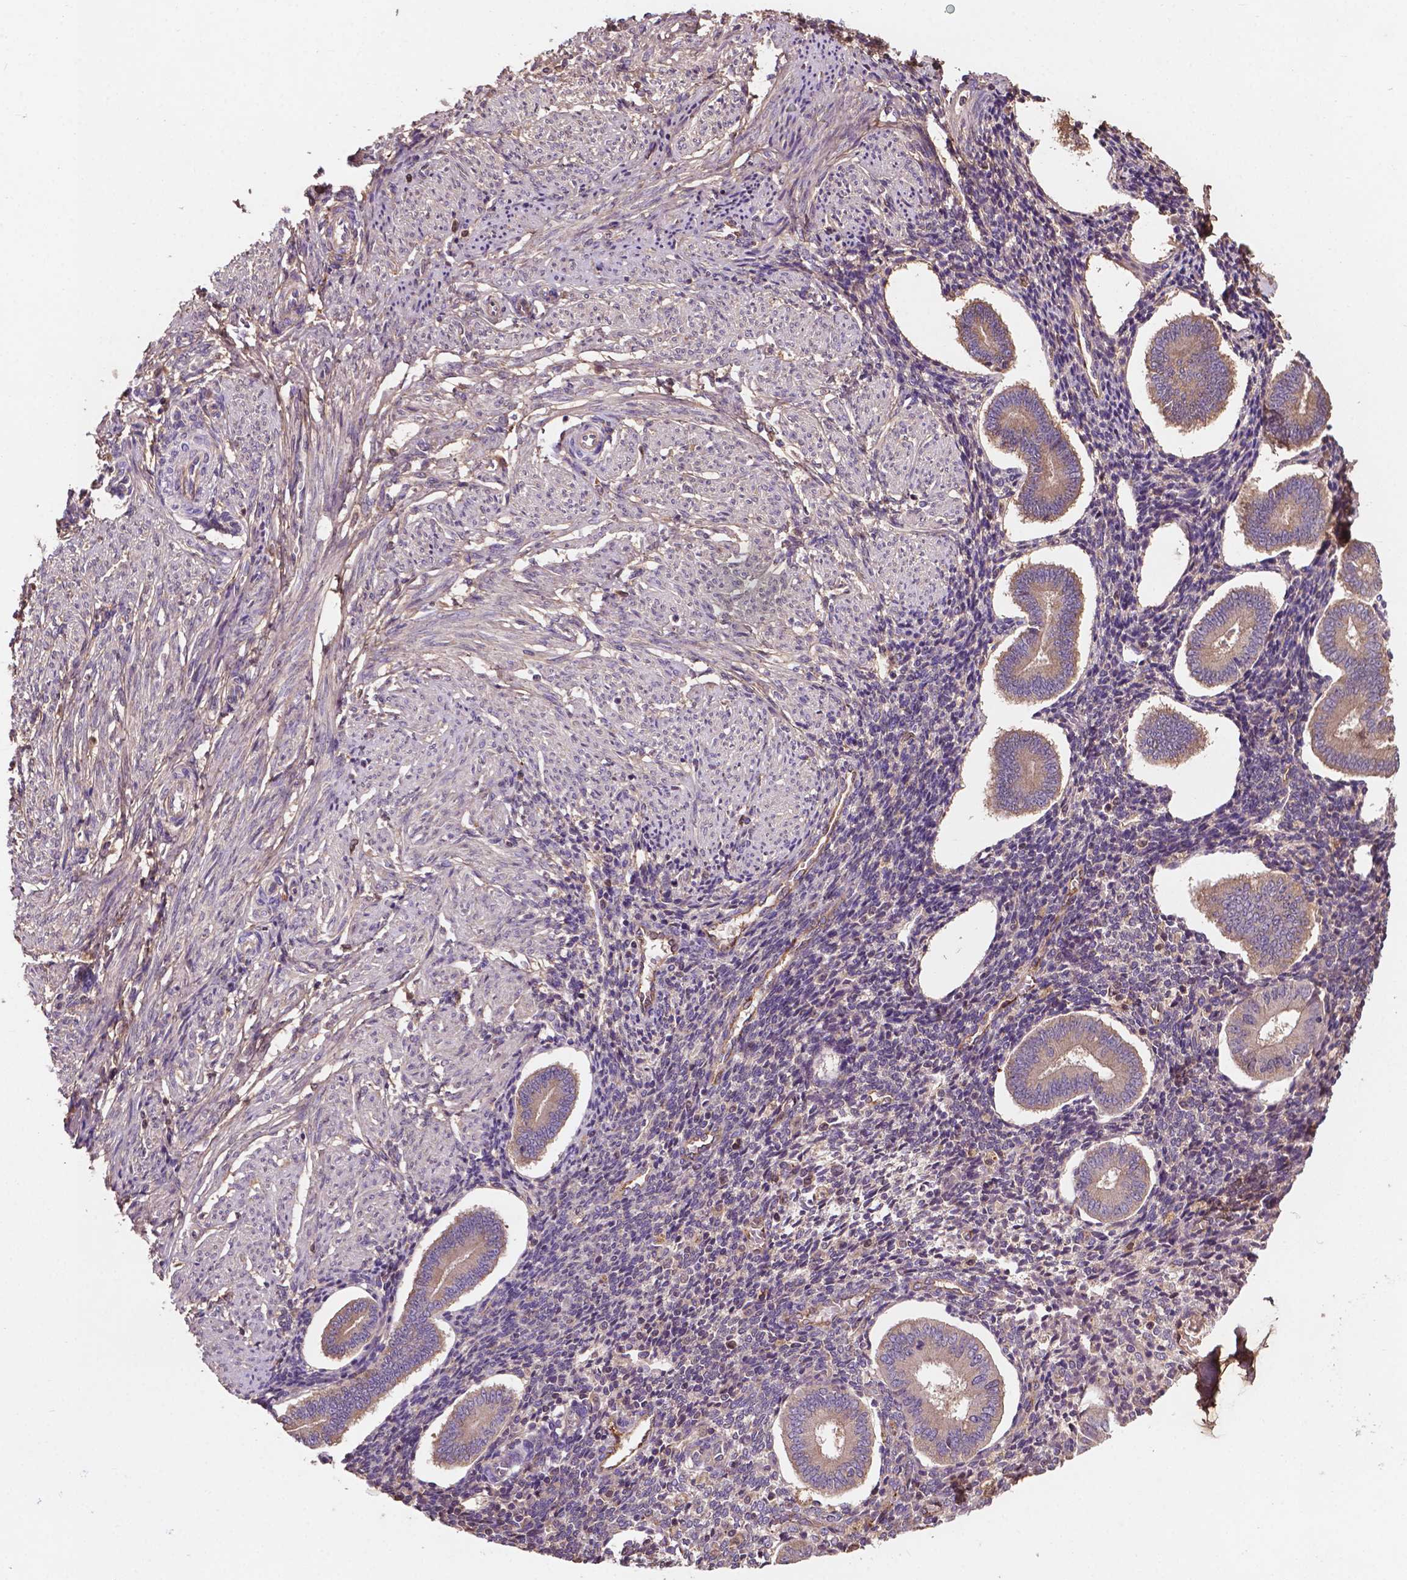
{"staining": {"intensity": "negative", "quantity": "none", "location": "none"}, "tissue": "endometrium", "cell_type": "Cells in endometrial stroma", "image_type": "normal", "snomed": [{"axis": "morphology", "description": "Normal tissue, NOS"}, {"axis": "topography", "description": "Endometrium"}], "caption": "Cells in endometrial stroma are negative for protein expression in unremarkable human endometrium. (Stains: DAB immunohistochemistry (IHC) with hematoxylin counter stain, Microscopy: brightfield microscopy at high magnification).", "gene": "GJA9", "patient": {"sex": "female", "age": 40}}